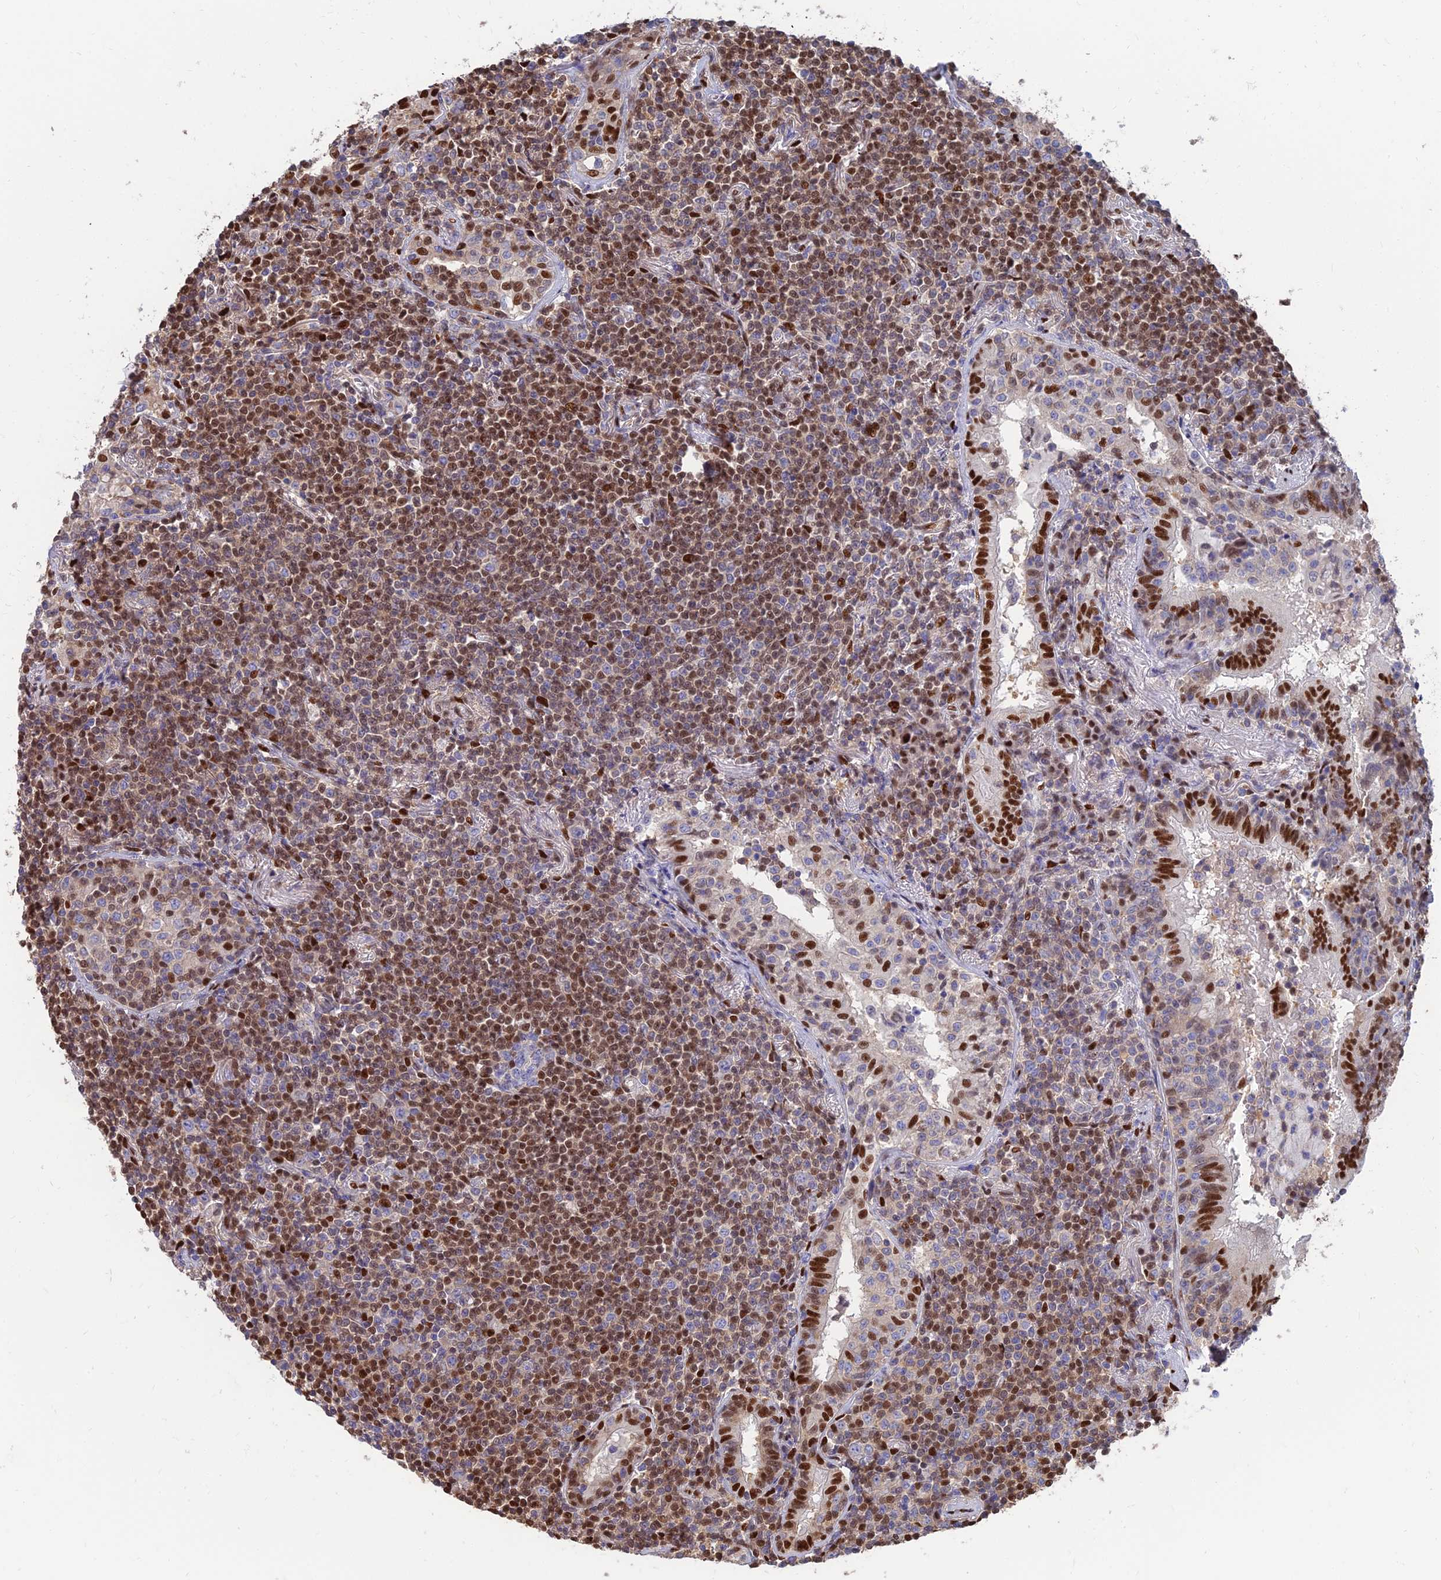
{"staining": {"intensity": "strong", "quantity": "25%-75%", "location": "nuclear"}, "tissue": "lymphoma", "cell_type": "Tumor cells", "image_type": "cancer", "snomed": [{"axis": "morphology", "description": "Malignant lymphoma, non-Hodgkin's type, Low grade"}, {"axis": "topography", "description": "Lung"}], "caption": "A brown stain labels strong nuclear expression of a protein in malignant lymphoma, non-Hodgkin's type (low-grade) tumor cells.", "gene": "DNPEP", "patient": {"sex": "female", "age": 71}}